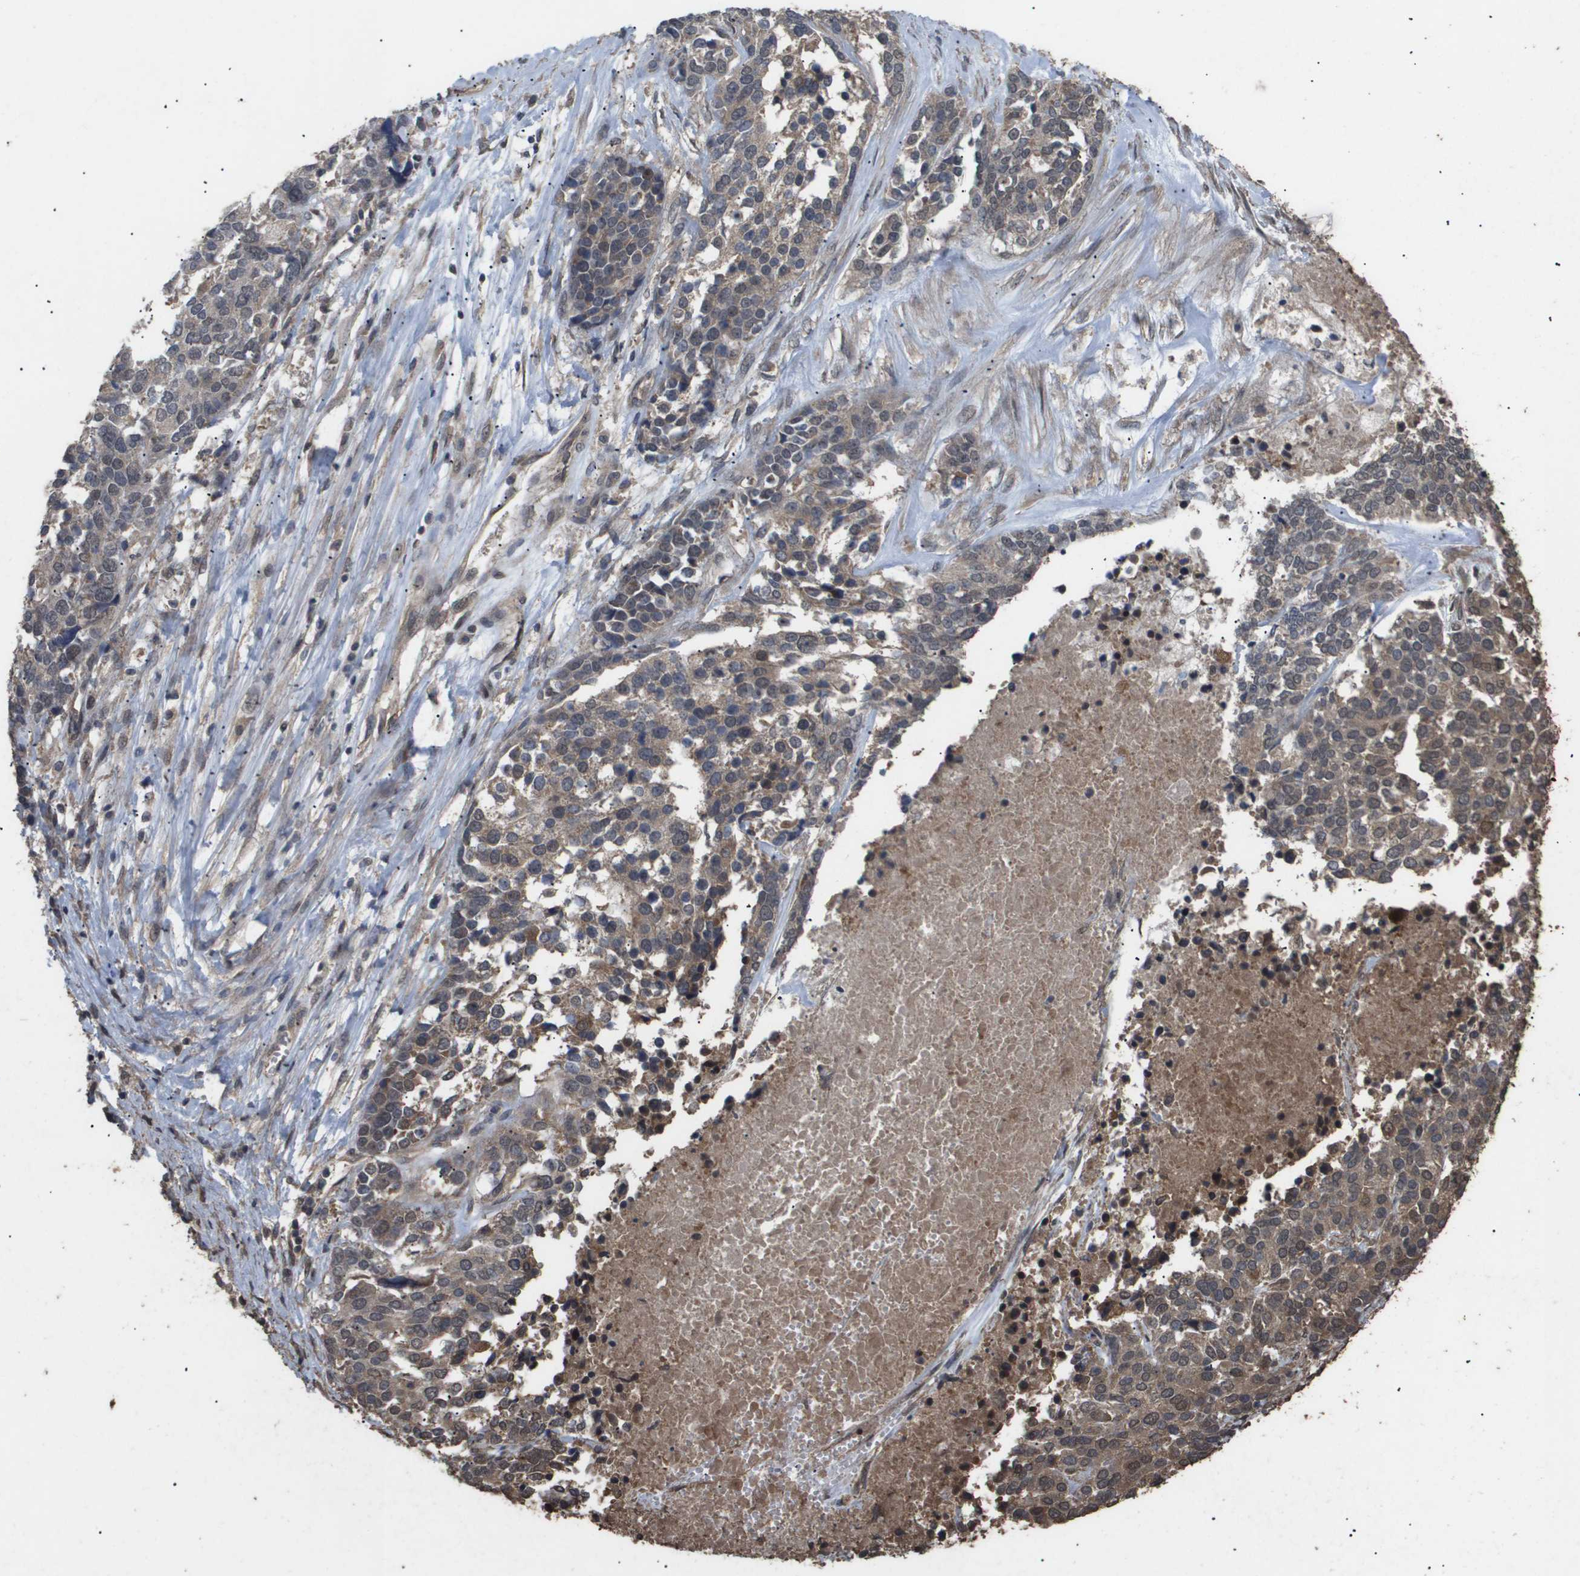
{"staining": {"intensity": "weak", "quantity": ">75%", "location": "cytoplasmic/membranous"}, "tissue": "ovarian cancer", "cell_type": "Tumor cells", "image_type": "cancer", "snomed": [{"axis": "morphology", "description": "Cystadenocarcinoma, serous, NOS"}, {"axis": "topography", "description": "Ovary"}], "caption": "IHC staining of ovarian cancer (serous cystadenocarcinoma), which exhibits low levels of weak cytoplasmic/membranous positivity in approximately >75% of tumor cells indicating weak cytoplasmic/membranous protein positivity. The staining was performed using DAB (brown) for protein detection and nuclei were counterstained in hematoxylin (blue).", "gene": "CUL5", "patient": {"sex": "female", "age": 44}}